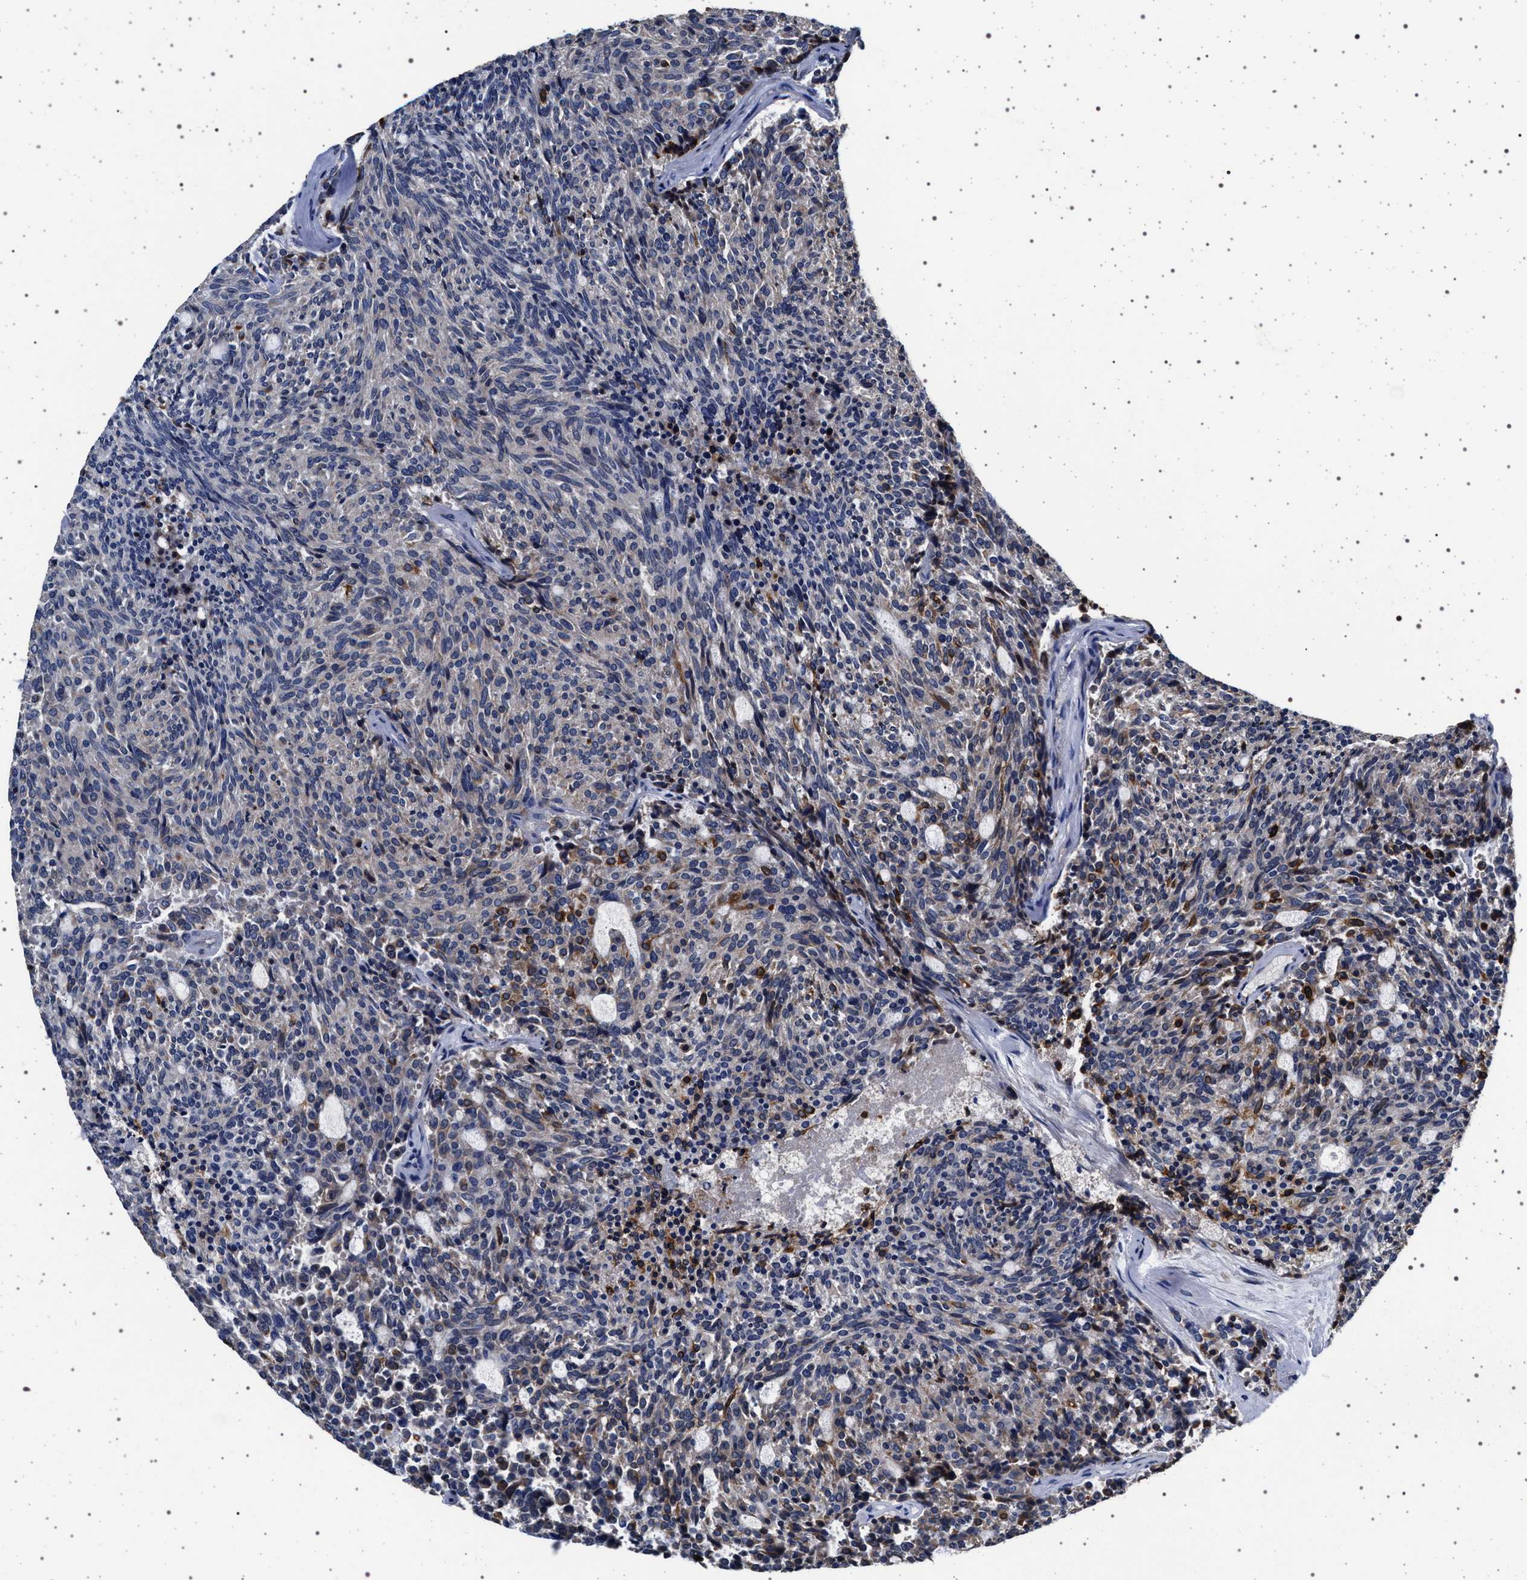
{"staining": {"intensity": "moderate", "quantity": "<25%", "location": "cytoplasmic/membranous"}, "tissue": "carcinoid", "cell_type": "Tumor cells", "image_type": "cancer", "snomed": [{"axis": "morphology", "description": "Carcinoid, malignant, NOS"}, {"axis": "topography", "description": "Pancreas"}], "caption": "Immunohistochemistry of carcinoid exhibits low levels of moderate cytoplasmic/membranous staining in about <25% of tumor cells.", "gene": "MAP3K2", "patient": {"sex": "female", "age": 54}}